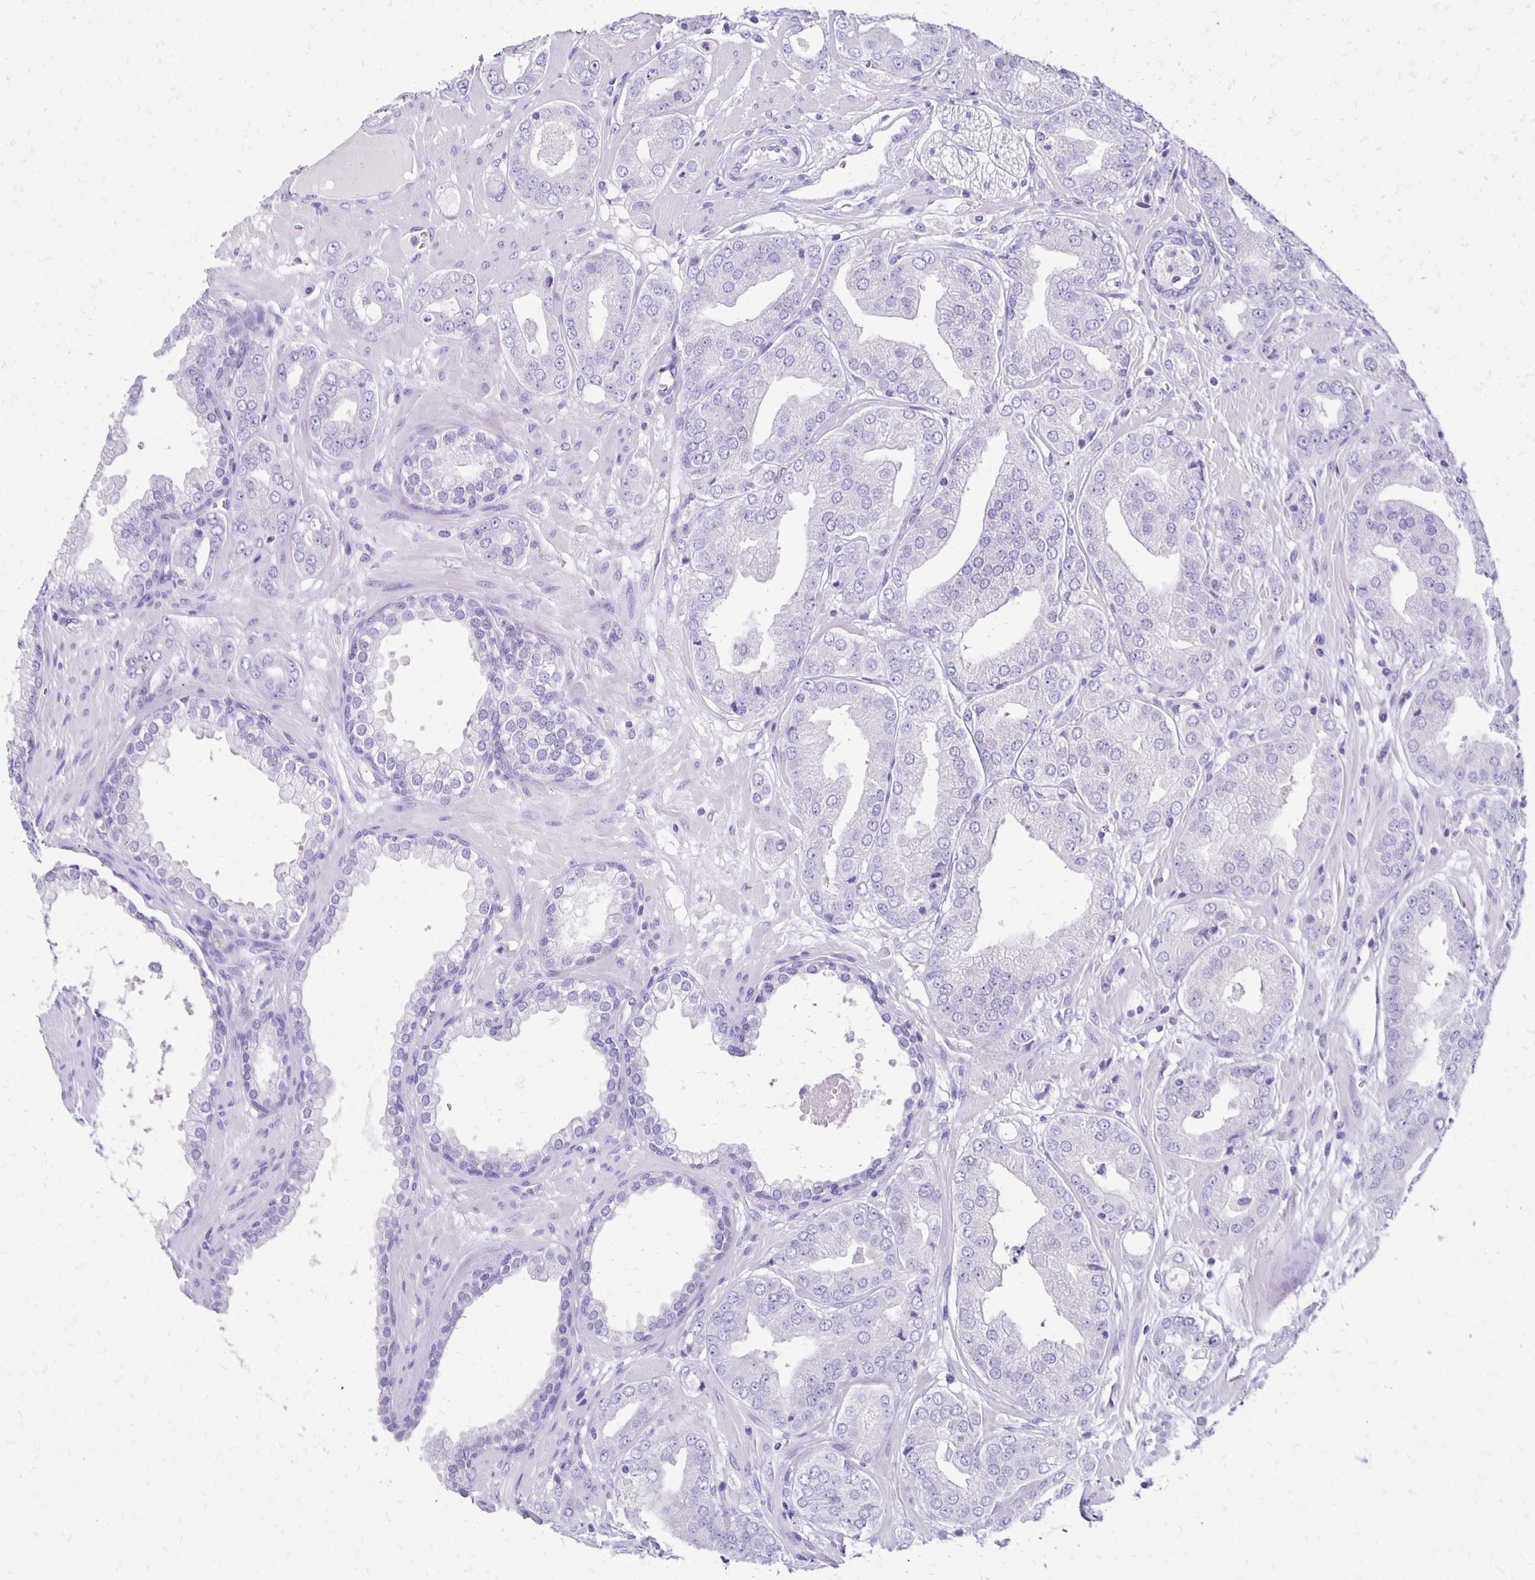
{"staining": {"intensity": "negative", "quantity": "none", "location": "none"}, "tissue": "prostate cancer", "cell_type": "Tumor cells", "image_type": "cancer", "snomed": [{"axis": "morphology", "description": "Adenocarcinoma, Low grade"}, {"axis": "topography", "description": "Prostate"}], "caption": "This is a image of immunohistochemistry staining of low-grade adenocarcinoma (prostate), which shows no expression in tumor cells.", "gene": "ANKRD45", "patient": {"sex": "male", "age": 60}}